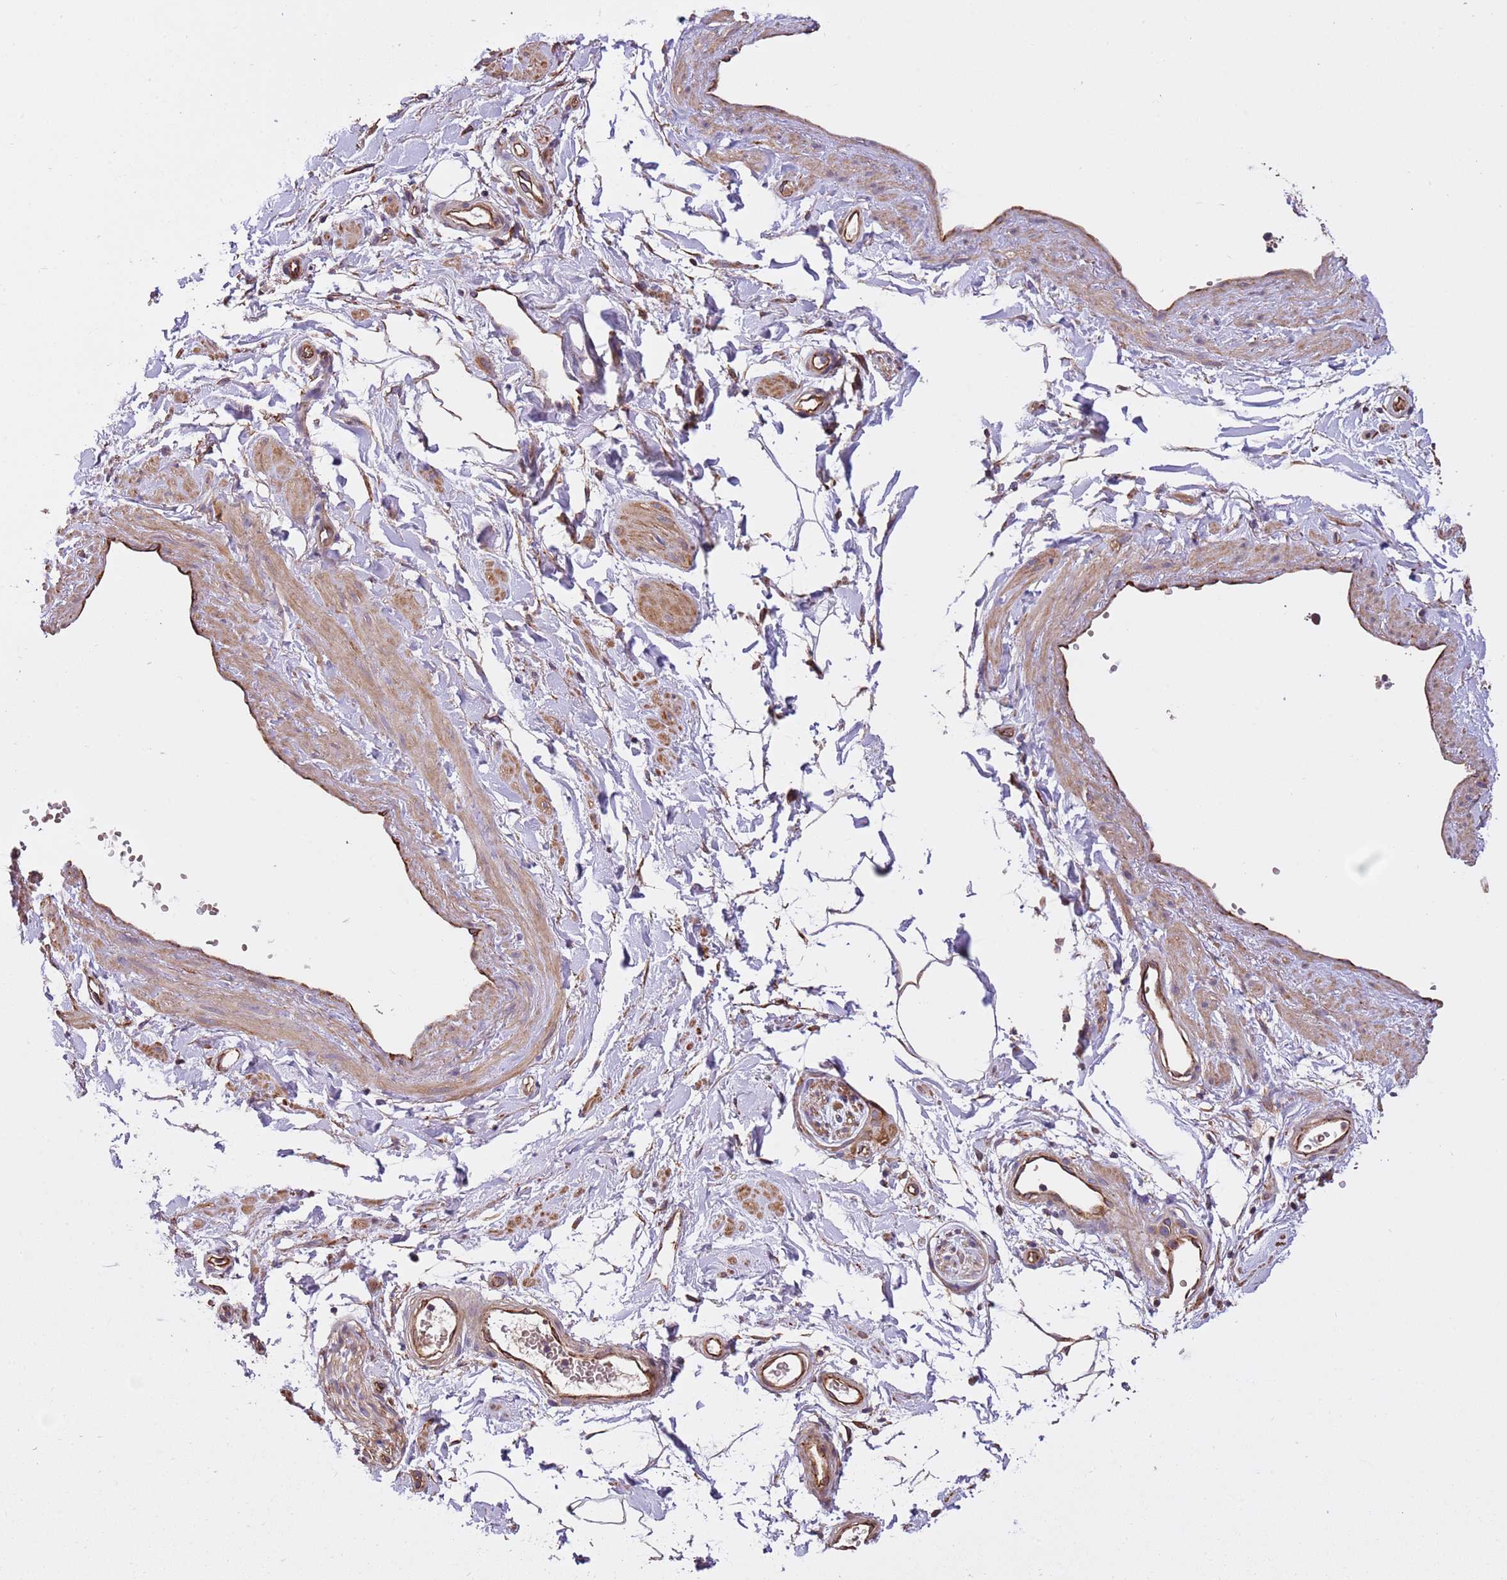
{"staining": {"intensity": "negative", "quantity": "none", "location": "none"}, "tissue": "adipose tissue", "cell_type": "Adipocytes", "image_type": "normal", "snomed": [{"axis": "morphology", "description": "Normal tissue, NOS"}, {"axis": "topography", "description": "Soft tissue"}, {"axis": "topography", "description": "Adipose tissue"}, {"axis": "topography", "description": "Vascular tissue"}, {"axis": "topography", "description": "Peripheral nerve tissue"}], "caption": "Adipocytes show no significant expression in unremarkable adipose tissue. (DAB immunohistochemistry with hematoxylin counter stain).", "gene": "FAM89B", "patient": {"sex": "male", "age": 74}}